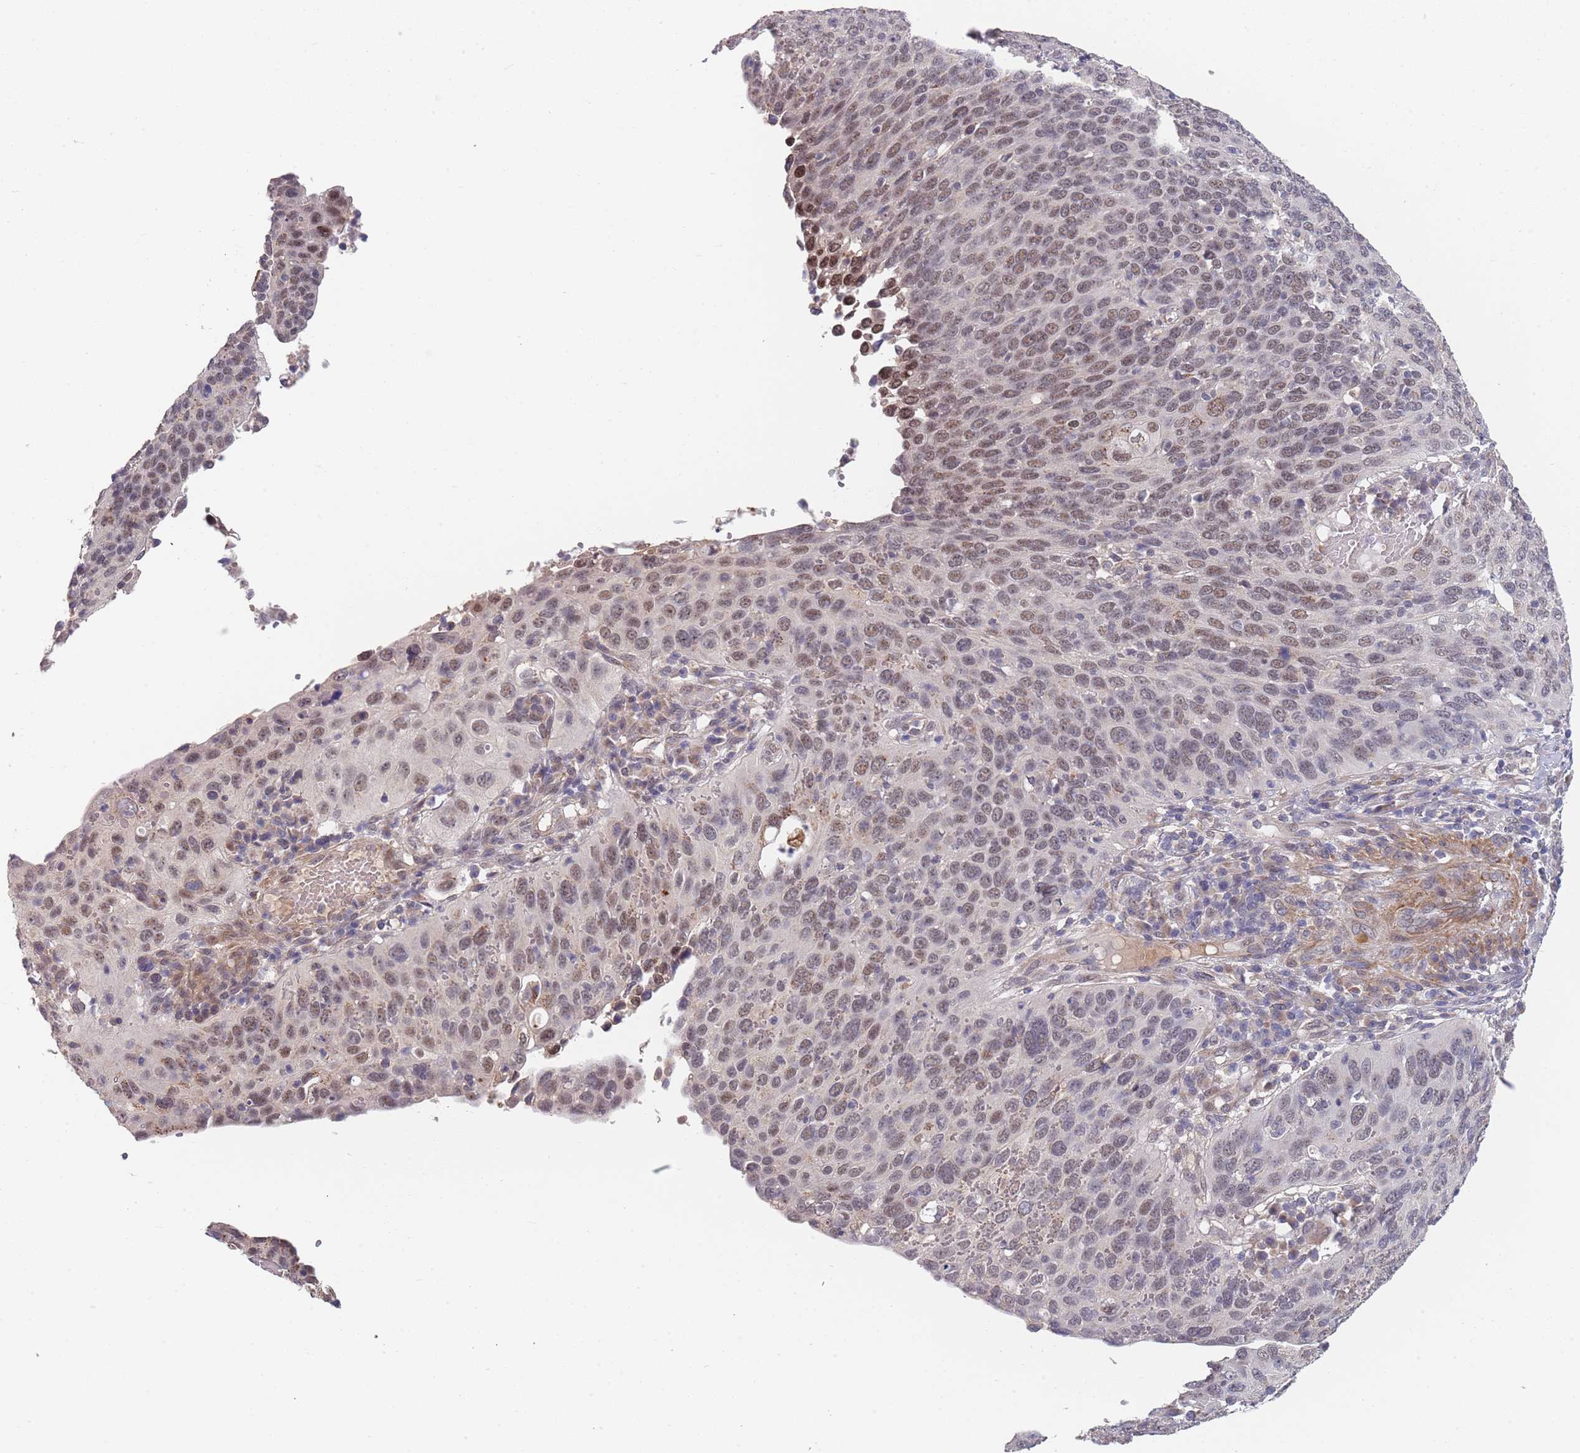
{"staining": {"intensity": "weak", "quantity": "25%-75%", "location": "nuclear"}, "tissue": "cervical cancer", "cell_type": "Tumor cells", "image_type": "cancer", "snomed": [{"axis": "morphology", "description": "Squamous cell carcinoma, NOS"}, {"axis": "topography", "description": "Cervix"}], "caption": "A brown stain highlights weak nuclear staining of a protein in cervical cancer (squamous cell carcinoma) tumor cells.", "gene": "B4GALT4", "patient": {"sex": "female", "age": 36}}